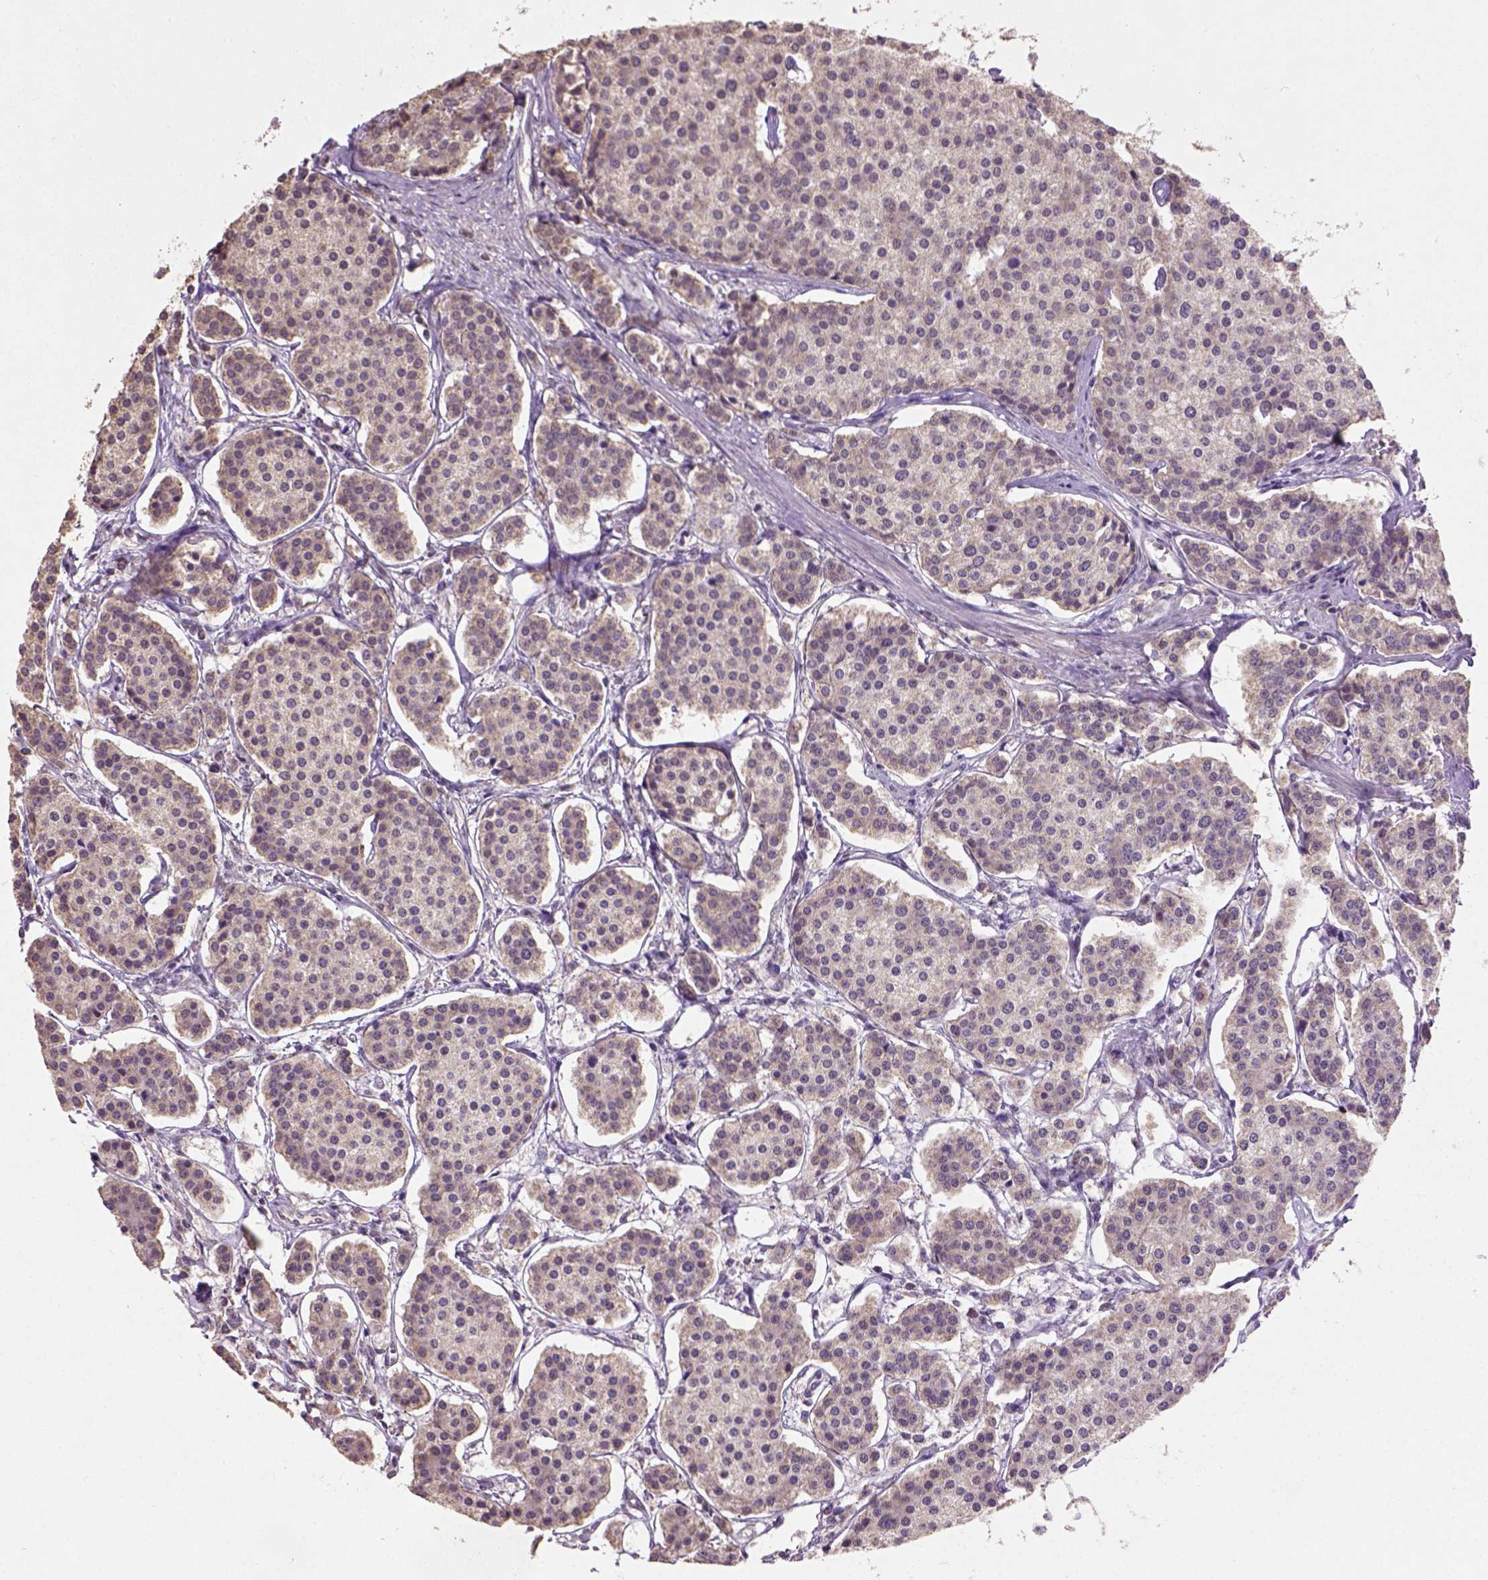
{"staining": {"intensity": "weak", "quantity": "<25%", "location": "cytoplasmic/membranous"}, "tissue": "carcinoid", "cell_type": "Tumor cells", "image_type": "cancer", "snomed": [{"axis": "morphology", "description": "Carcinoid, malignant, NOS"}, {"axis": "topography", "description": "Small intestine"}], "caption": "DAB immunohistochemical staining of malignant carcinoid shows no significant staining in tumor cells. The staining is performed using DAB (3,3'-diaminobenzidine) brown chromogen with nuclei counter-stained in using hematoxylin.", "gene": "NUDT10", "patient": {"sex": "female", "age": 65}}